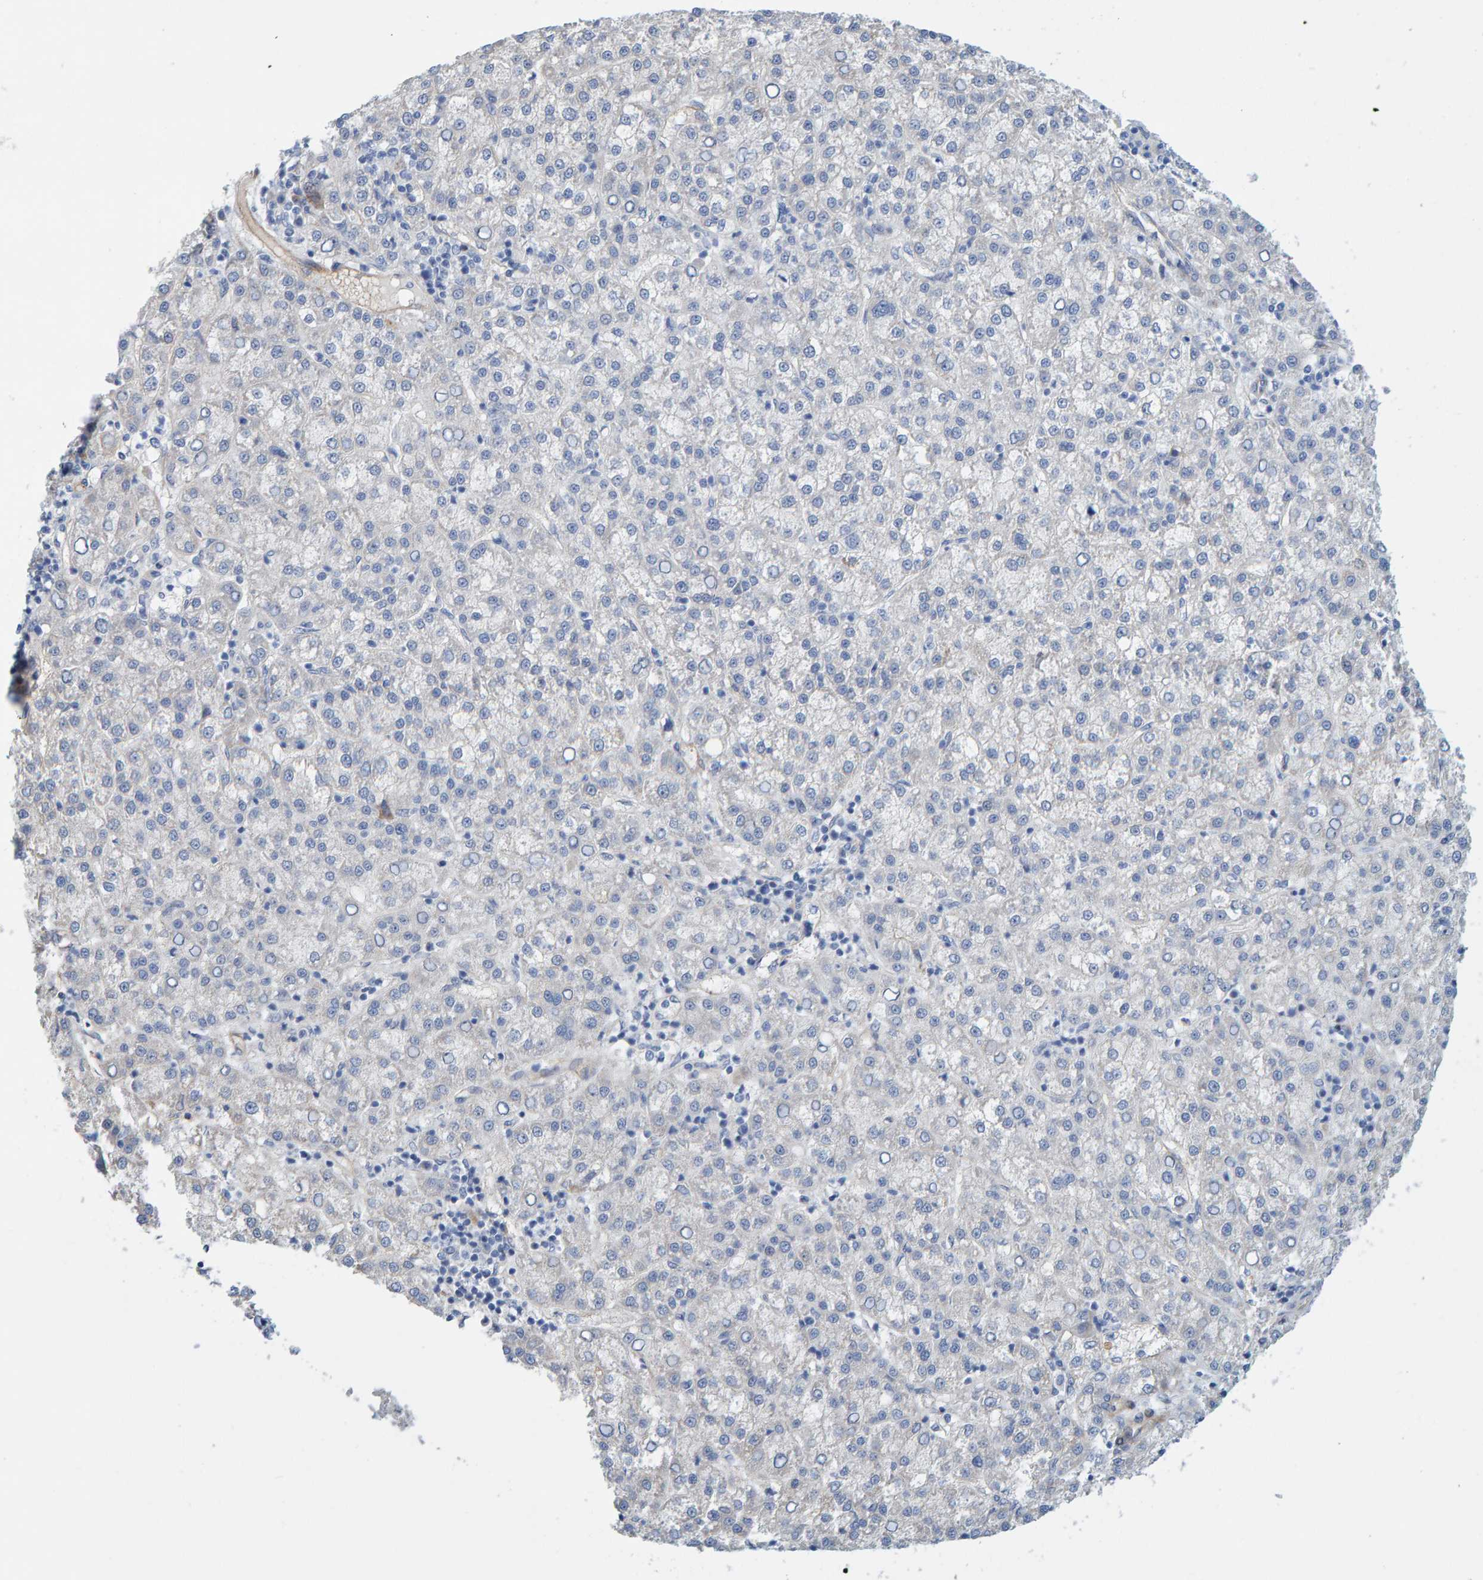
{"staining": {"intensity": "negative", "quantity": "none", "location": "none"}, "tissue": "liver cancer", "cell_type": "Tumor cells", "image_type": "cancer", "snomed": [{"axis": "morphology", "description": "Carcinoma, Hepatocellular, NOS"}, {"axis": "topography", "description": "Liver"}], "caption": "This is an IHC histopathology image of hepatocellular carcinoma (liver). There is no positivity in tumor cells.", "gene": "POLG2", "patient": {"sex": "female", "age": 58}}